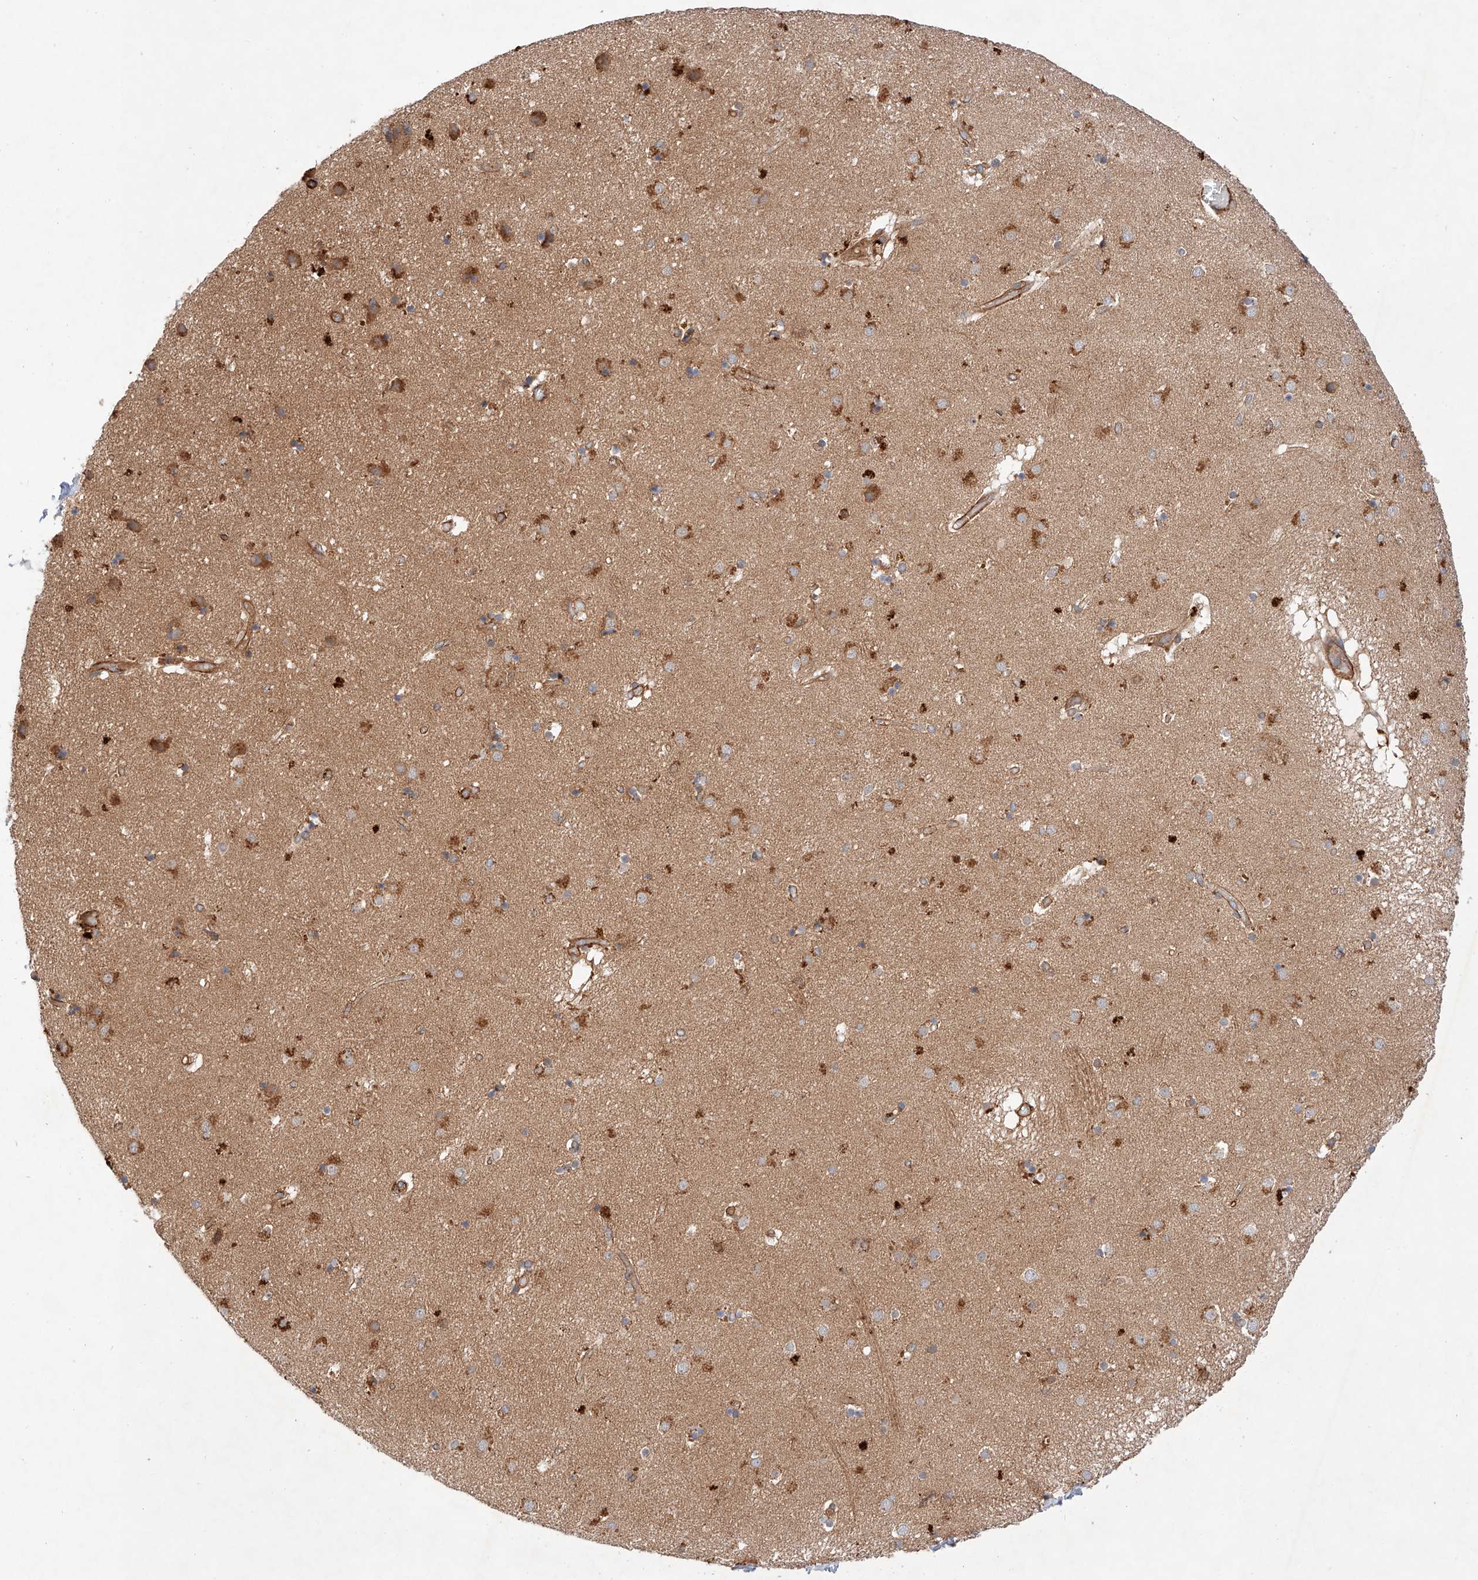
{"staining": {"intensity": "moderate", "quantity": "25%-75%", "location": "cytoplasmic/membranous"}, "tissue": "caudate", "cell_type": "Glial cells", "image_type": "normal", "snomed": [{"axis": "morphology", "description": "Normal tissue, NOS"}, {"axis": "topography", "description": "Lateral ventricle wall"}], "caption": "An immunohistochemistry photomicrograph of normal tissue is shown. Protein staining in brown shows moderate cytoplasmic/membranous positivity in caudate within glial cells.", "gene": "RAB23", "patient": {"sex": "male", "age": 70}}